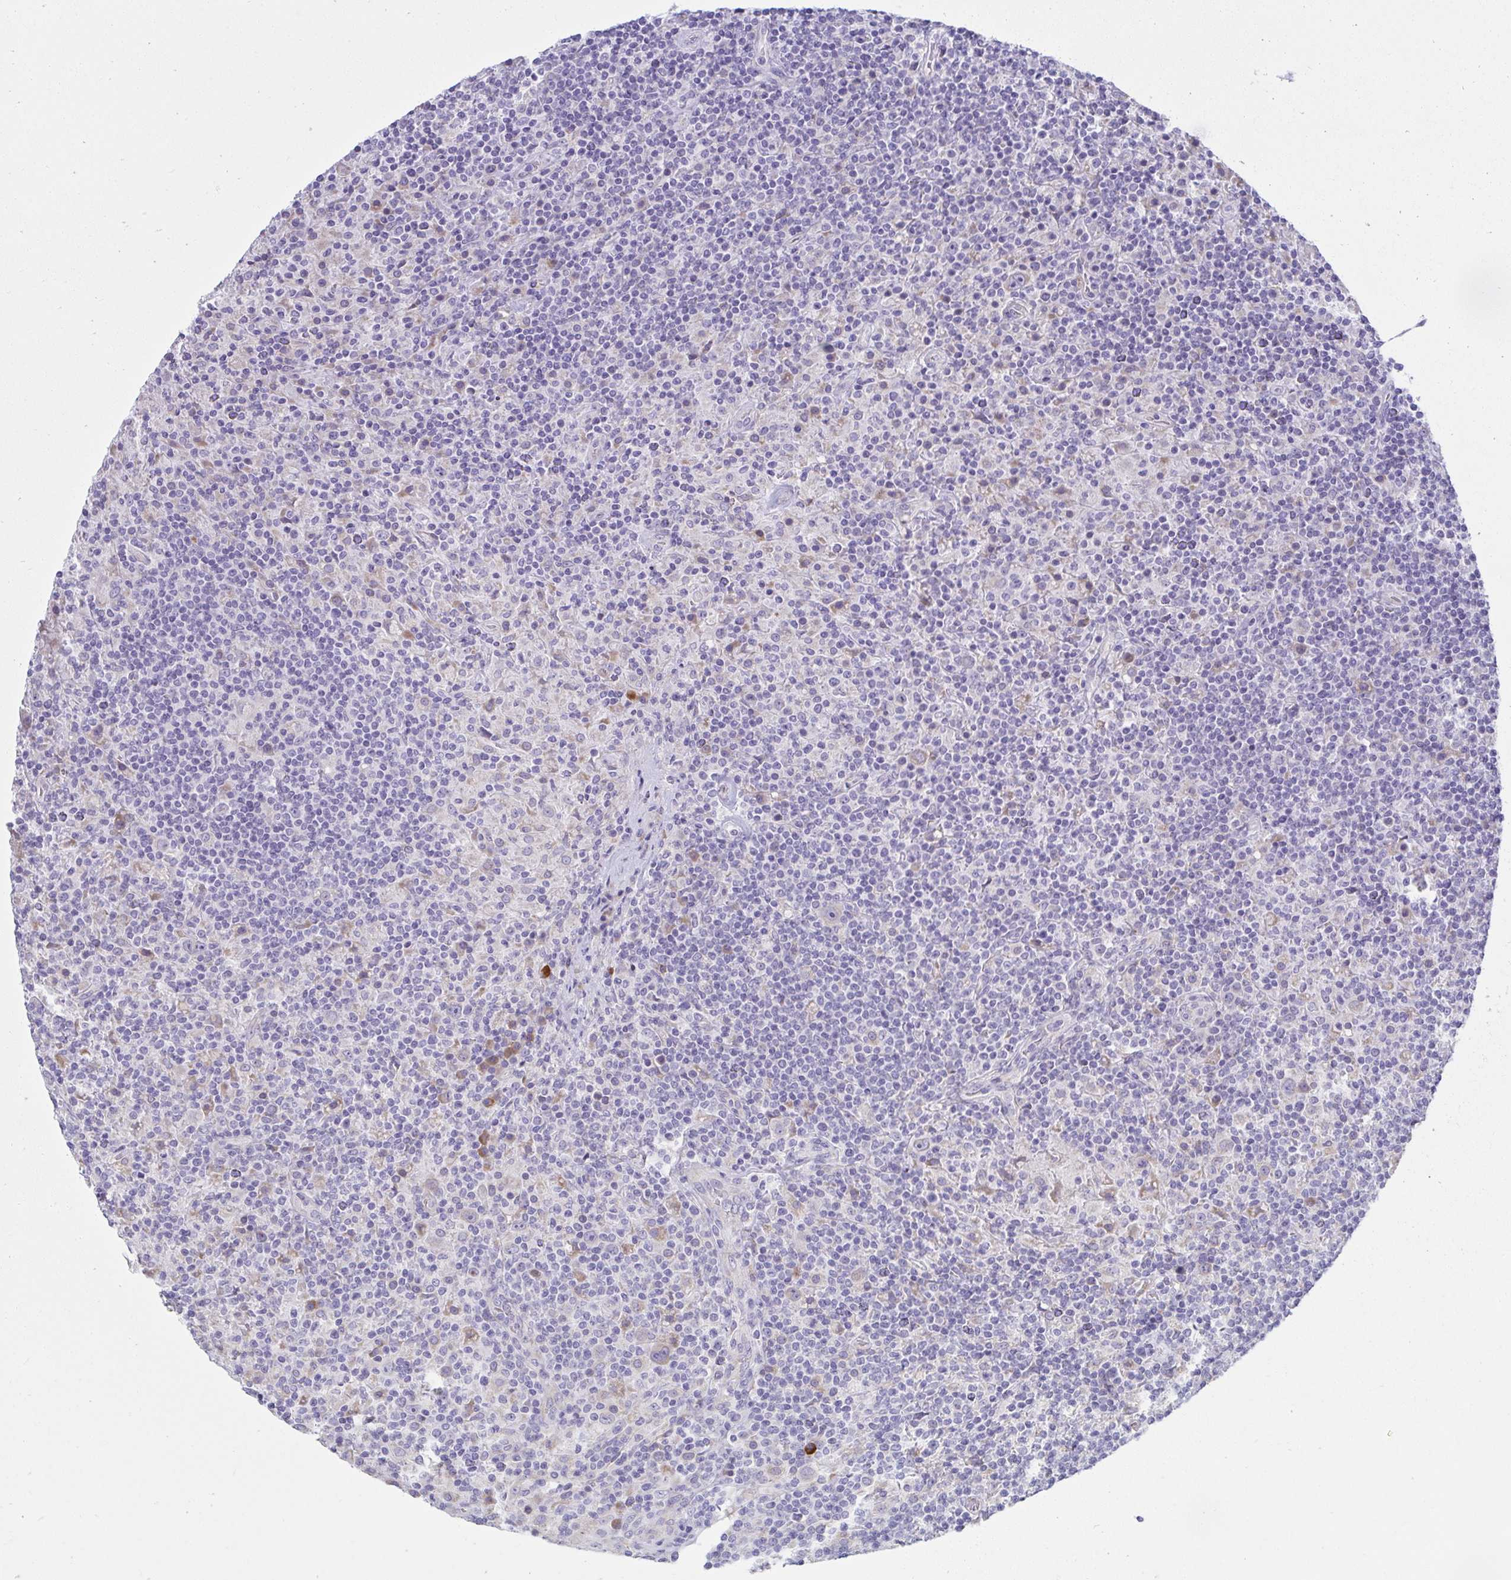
{"staining": {"intensity": "negative", "quantity": "none", "location": "none"}, "tissue": "lymphoma", "cell_type": "Tumor cells", "image_type": "cancer", "snomed": [{"axis": "morphology", "description": "Hodgkin's disease, NOS"}, {"axis": "topography", "description": "Lymph node"}], "caption": "There is no significant positivity in tumor cells of lymphoma. (DAB (3,3'-diaminobenzidine) IHC with hematoxylin counter stain).", "gene": "FASLG", "patient": {"sex": "male", "age": 70}}